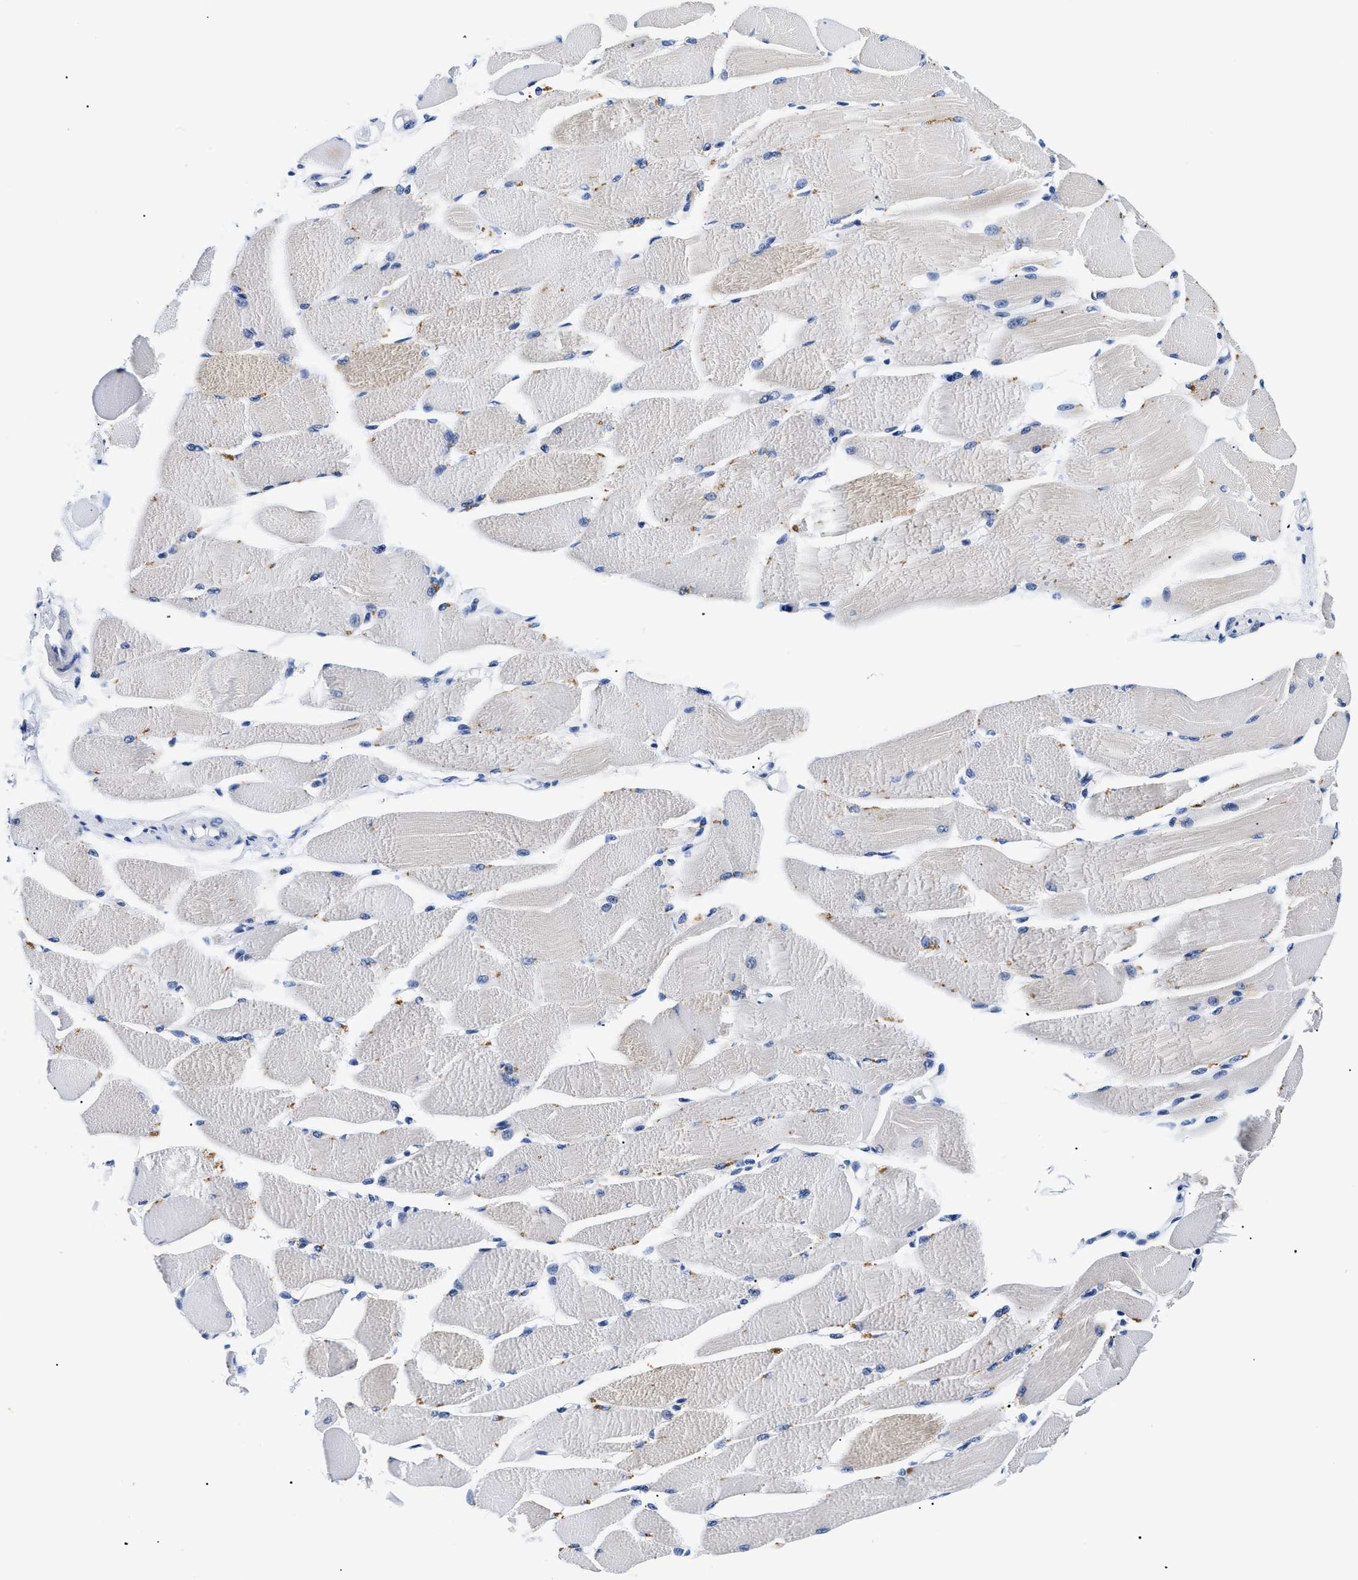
{"staining": {"intensity": "weak", "quantity": "<25%", "location": "cytoplasmic/membranous"}, "tissue": "skeletal muscle", "cell_type": "Myocytes", "image_type": "normal", "snomed": [{"axis": "morphology", "description": "Normal tissue, NOS"}, {"axis": "topography", "description": "Skeletal muscle"}, {"axis": "topography", "description": "Peripheral nerve tissue"}], "caption": "There is no significant positivity in myocytes of skeletal muscle.", "gene": "MEA1", "patient": {"sex": "female", "age": 84}}